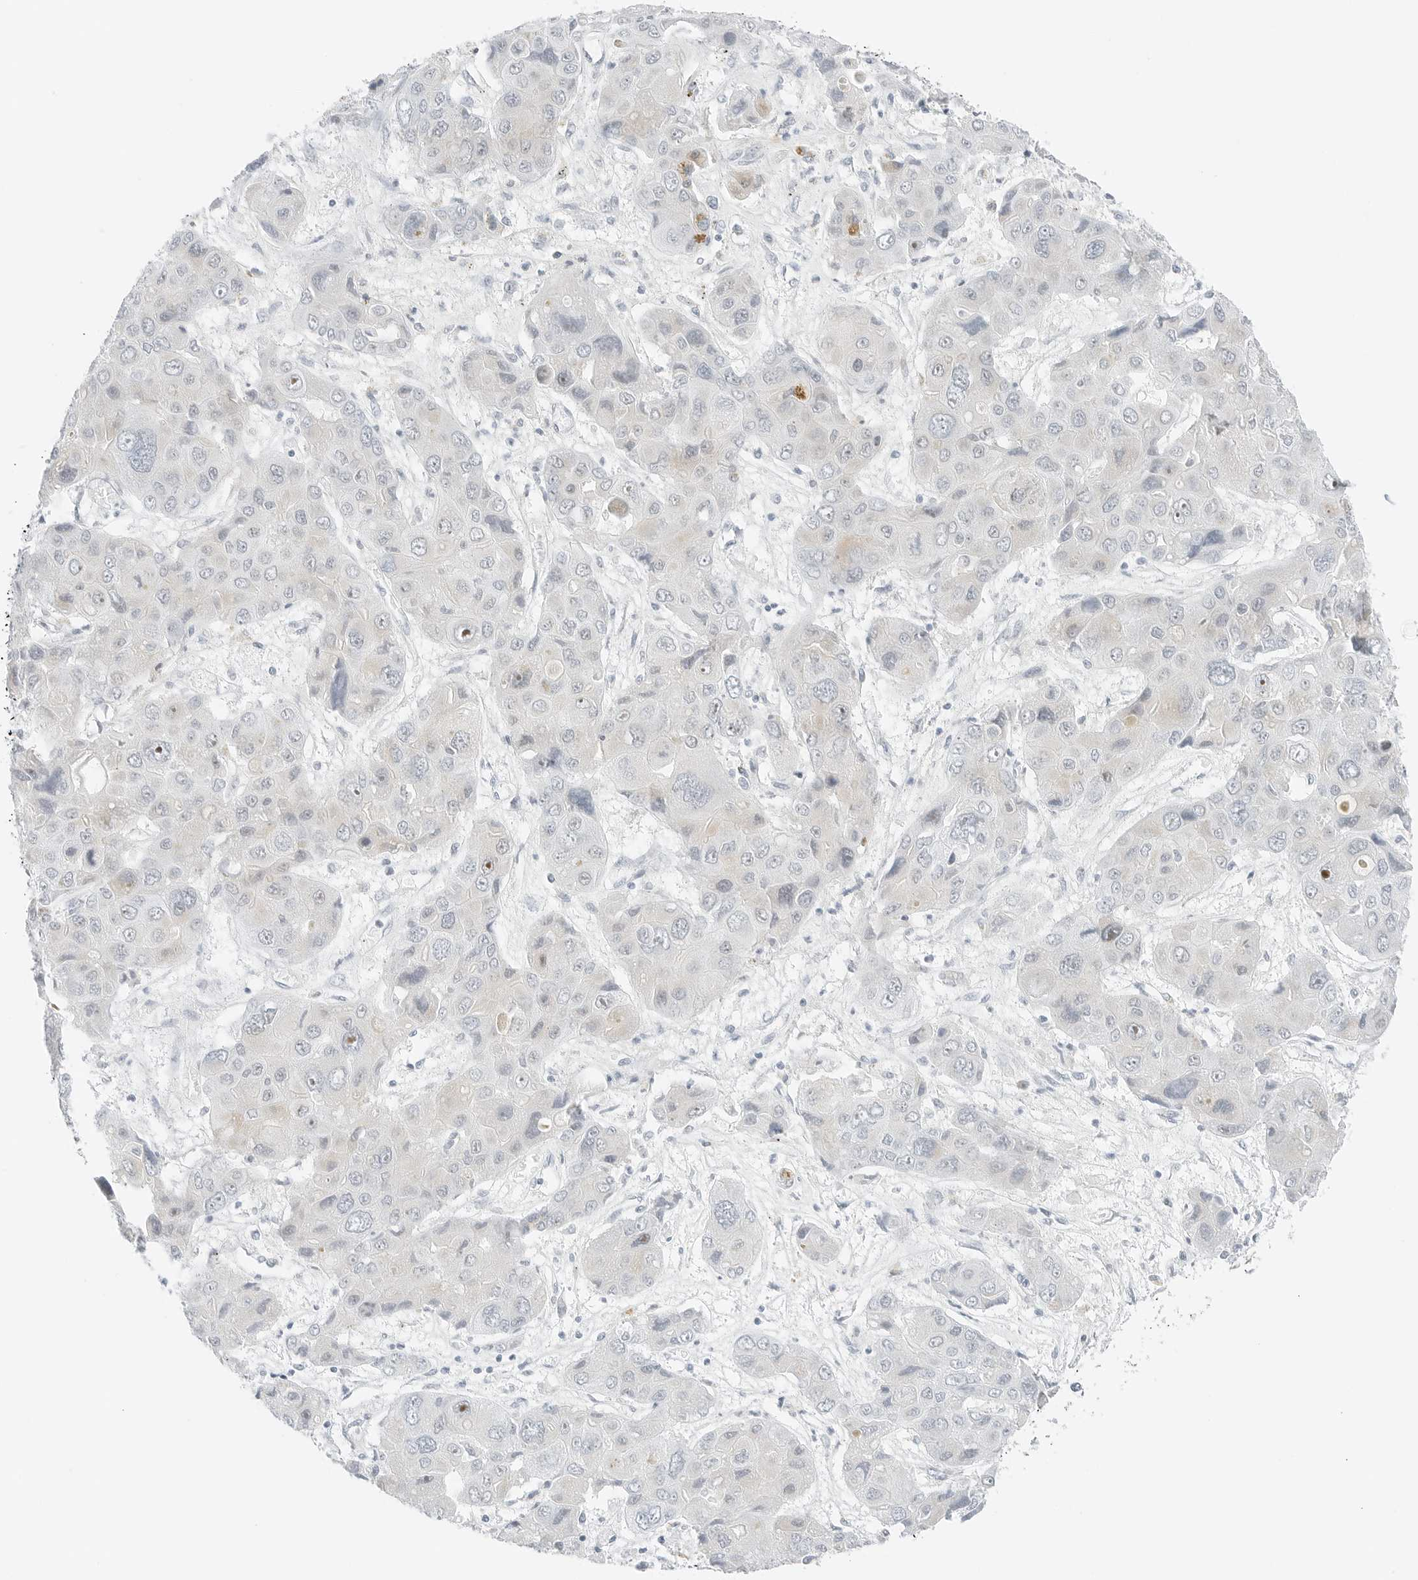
{"staining": {"intensity": "moderate", "quantity": "<25%", "location": "nuclear"}, "tissue": "liver cancer", "cell_type": "Tumor cells", "image_type": "cancer", "snomed": [{"axis": "morphology", "description": "Cholangiocarcinoma"}, {"axis": "topography", "description": "Liver"}], "caption": "Tumor cells reveal moderate nuclear staining in about <25% of cells in cholangiocarcinoma (liver). The protein of interest is shown in brown color, while the nuclei are stained blue.", "gene": "CCSAP", "patient": {"sex": "male", "age": 67}}